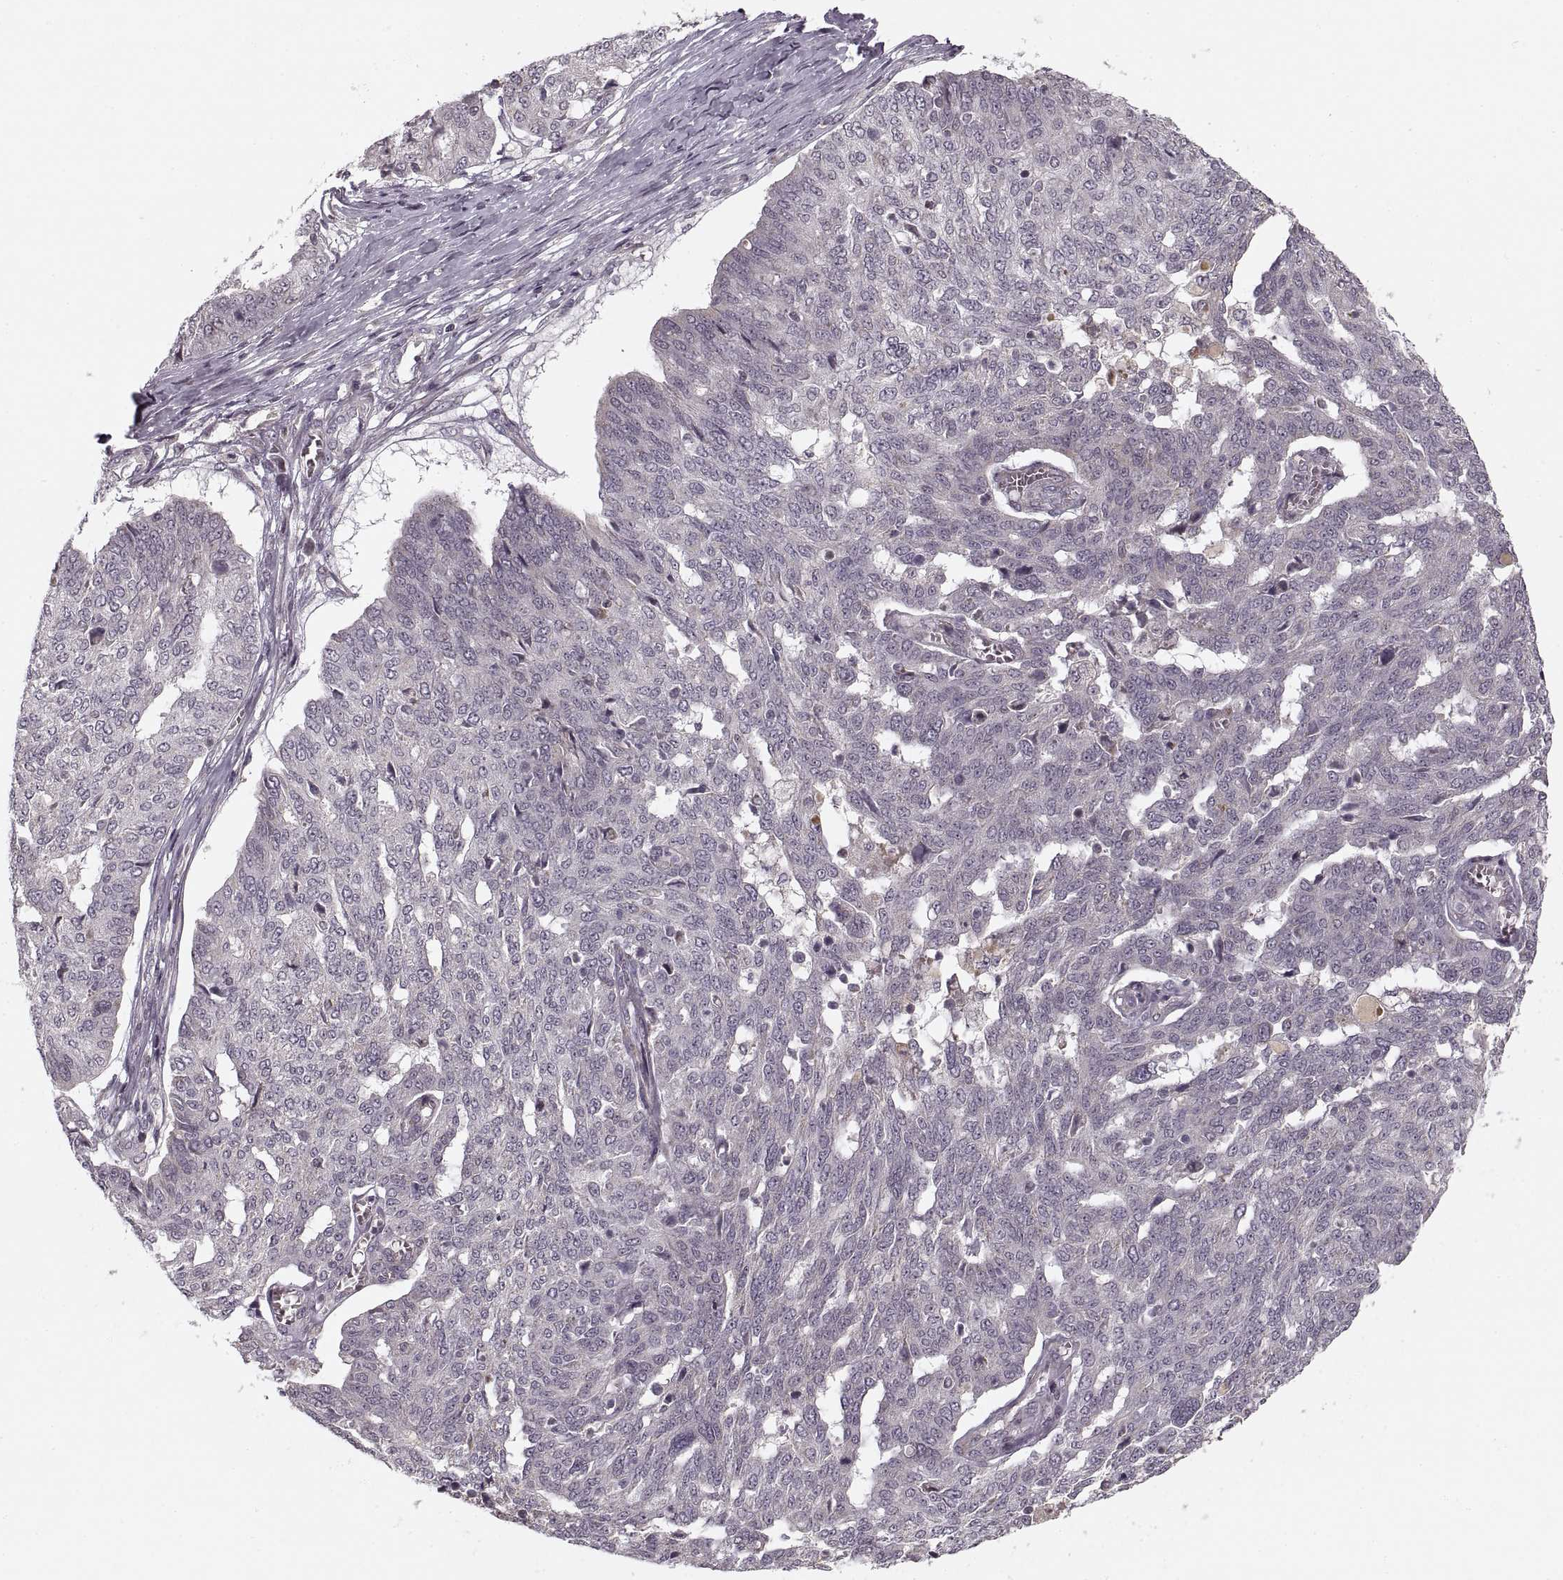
{"staining": {"intensity": "negative", "quantity": "none", "location": "none"}, "tissue": "ovarian cancer", "cell_type": "Tumor cells", "image_type": "cancer", "snomed": [{"axis": "morphology", "description": "Cystadenocarcinoma, serous, NOS"}, {"axis": "topography", "description": "Ovary"}], "caption": "IHC of ovarian cancer (serous cystadenocarcinoma) shows no positivity in tumor cells.", "gene": "ASIC3", "patient": {"sex": "female", "age": 67}}